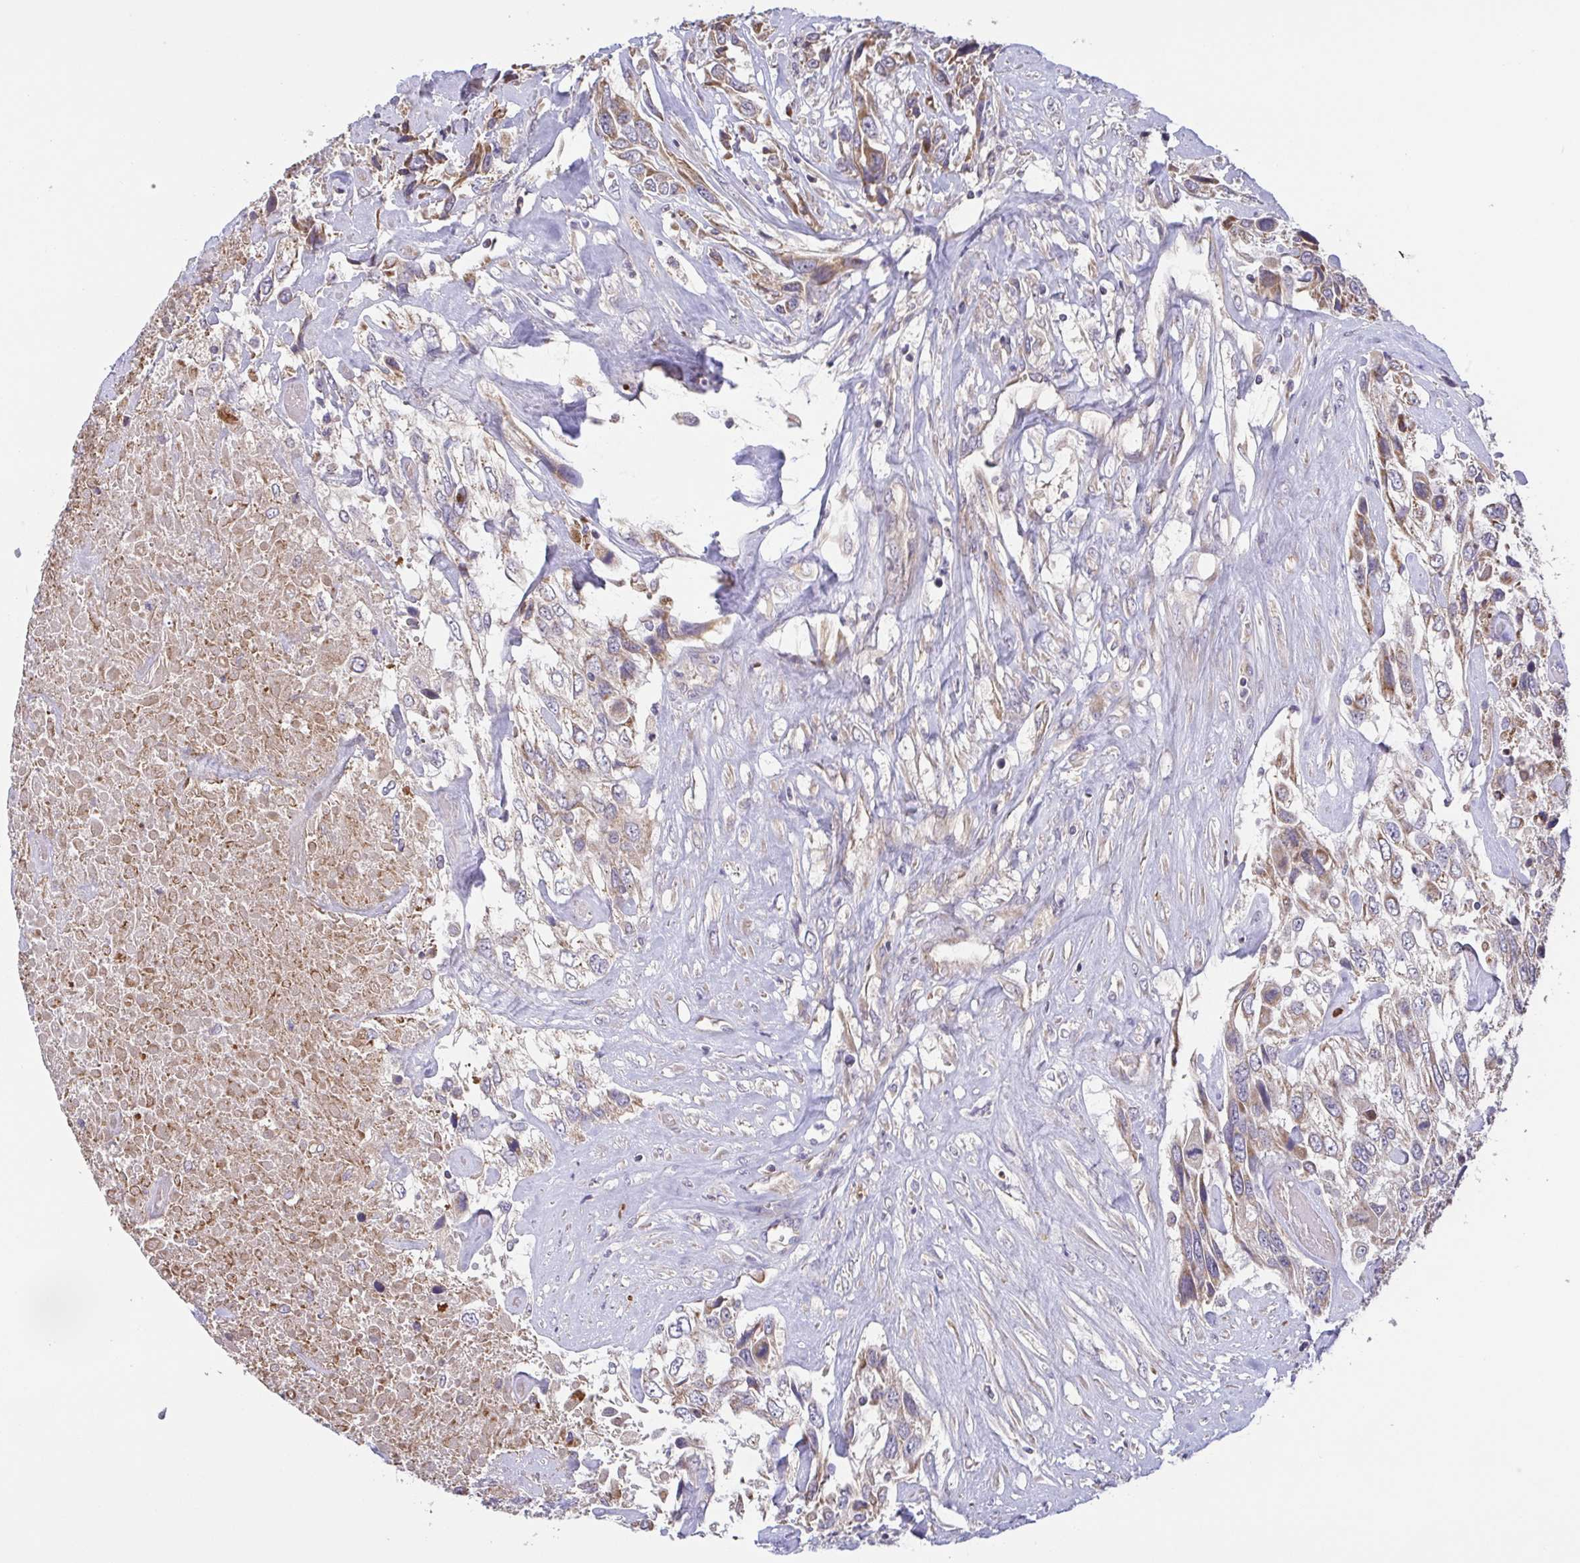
{"staining": {"intensity": "moderate", "quantity": "25%-75%", "location": "cytoplasmic/membranous"}, "tissue": "urothelial cancer", "cell_type": "Tumor cells", "image_type": "cancer", "snomed": [{"axis": "morphology", "description": "Urothelial carcinoma, High grade"}, {"axis": "topography", "description": "Urinary bladder"}], "caption": "Protein staining shows moderate cytoplasmic/membranous positivity in approximately 25%-75% of tumor cells in urothelial carcinoma (high-grade). The protein of interest is shown in brown color, while the nuclei are stained blue.", "gene": "OSBPL7", "patient": {"sex": "female", "age": 70}}